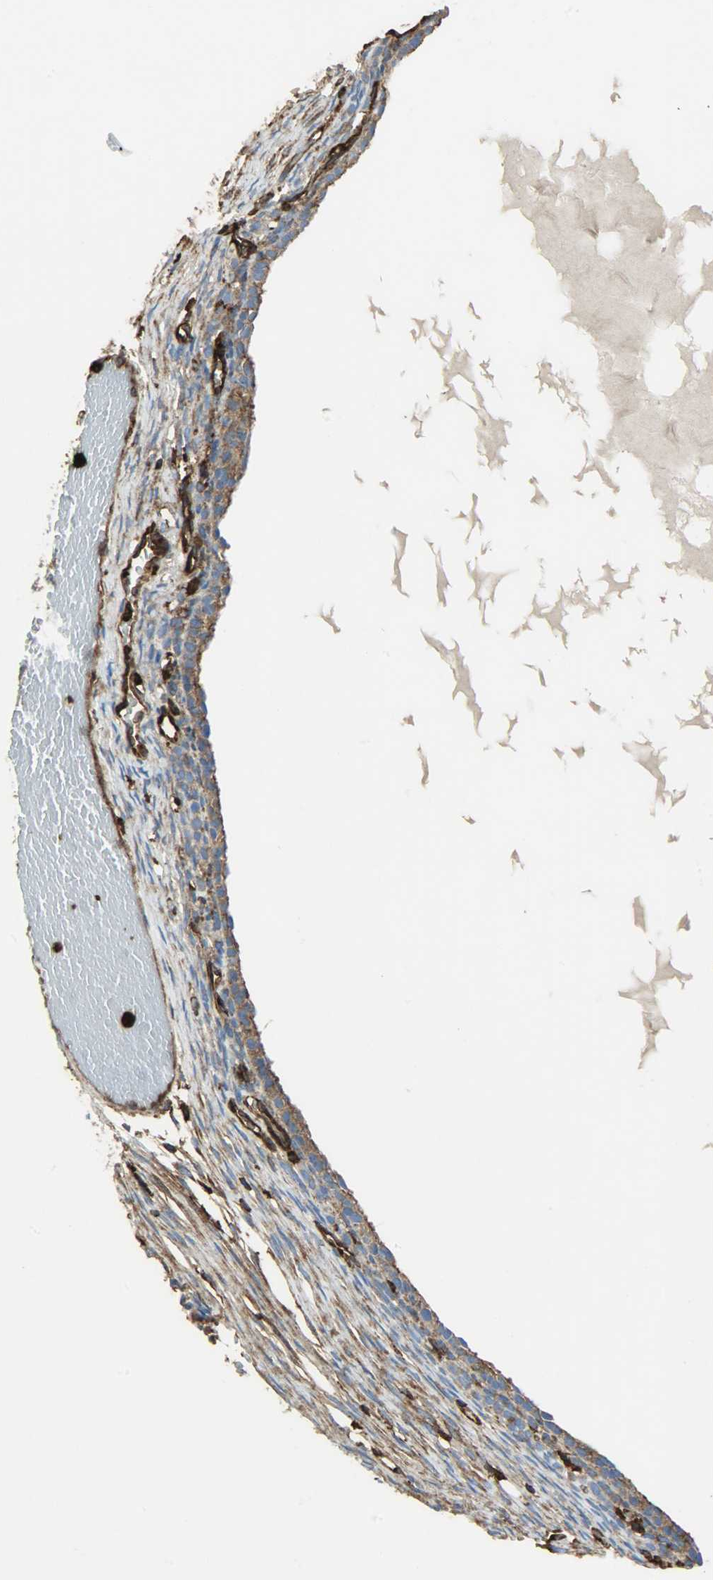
{"staining": {"intensity": "moderate", "quantity": ">75%", "location": "cytoplasmic/membranous"}, "tissue": "ovary", "cell_type": "Ovarian stroma cells", "image_type": "normal", "snomed": [{"axis": "morphology", "description": "Normal tissue, NOS"}, {"axis": "topography", "description": "Ovary"}], "caption": "A brown stain highlights moderate cytoplasmic/membranous expression of a protein in ovarian stroma cells of unremarkable ovary. (Brightfield microscopy of DAB IHC at high magnification).", "gene": "VASP", "patient": {"sex": "female", "age": 35}}